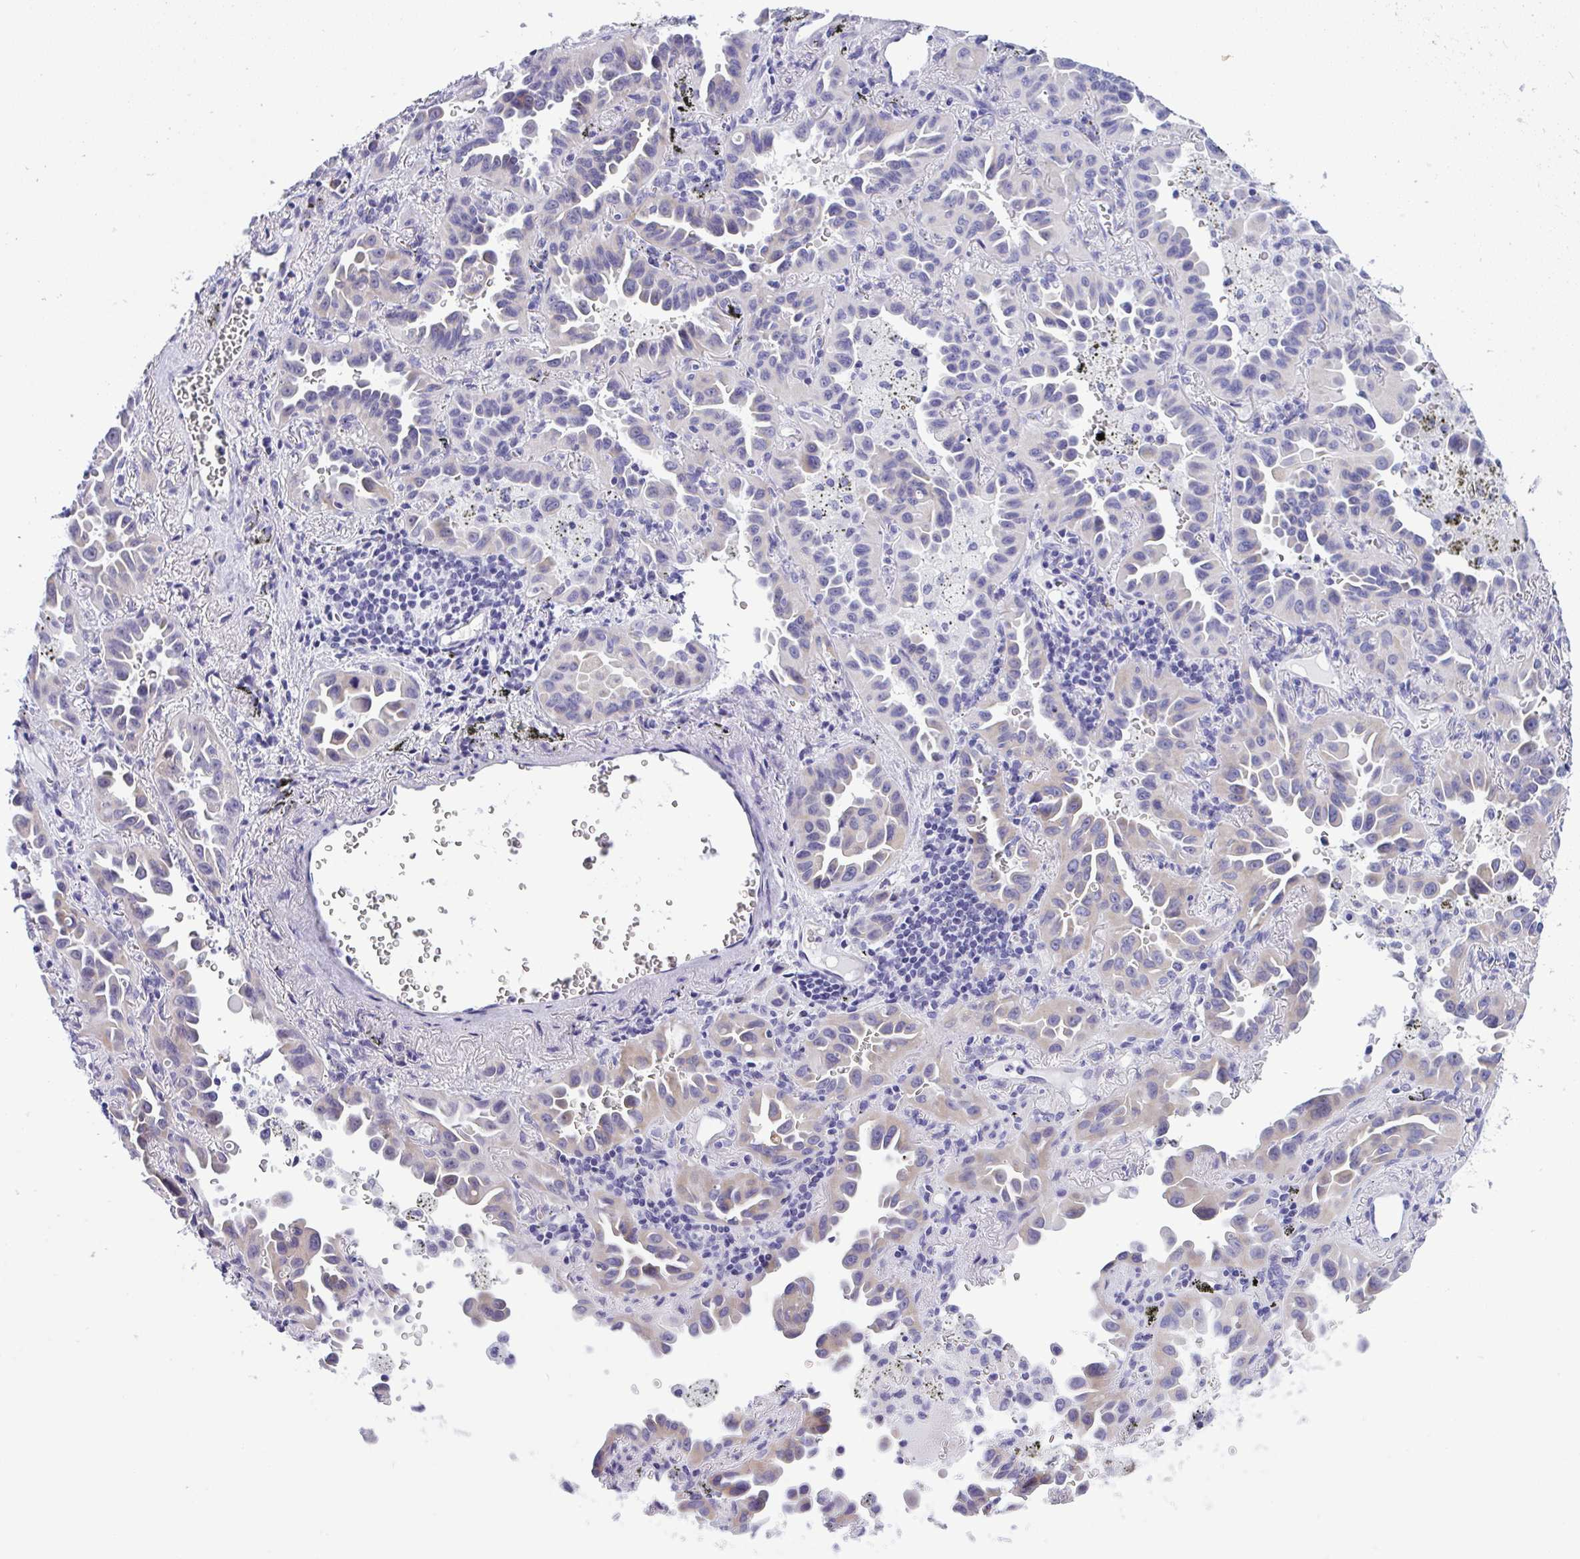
{"staining": {"intensity": "negative", "quantity": "none", "location": "none"}, "tissue": "lung cancer", "cell_type": "Tumor cells", "image_type": "cancer", "snomed": [{"axis": "morphology", "description": "Adenocarcinoma, NOS"}, {"axis": "topography", "description": "Lung"}], "caption": "This is an immunohistochemistry (IHC) histopathology image of human lung cancer. There is no positivity in tumor cells.", "gene": "YBX2", "patient": {"sex": "male", "age": 68}}